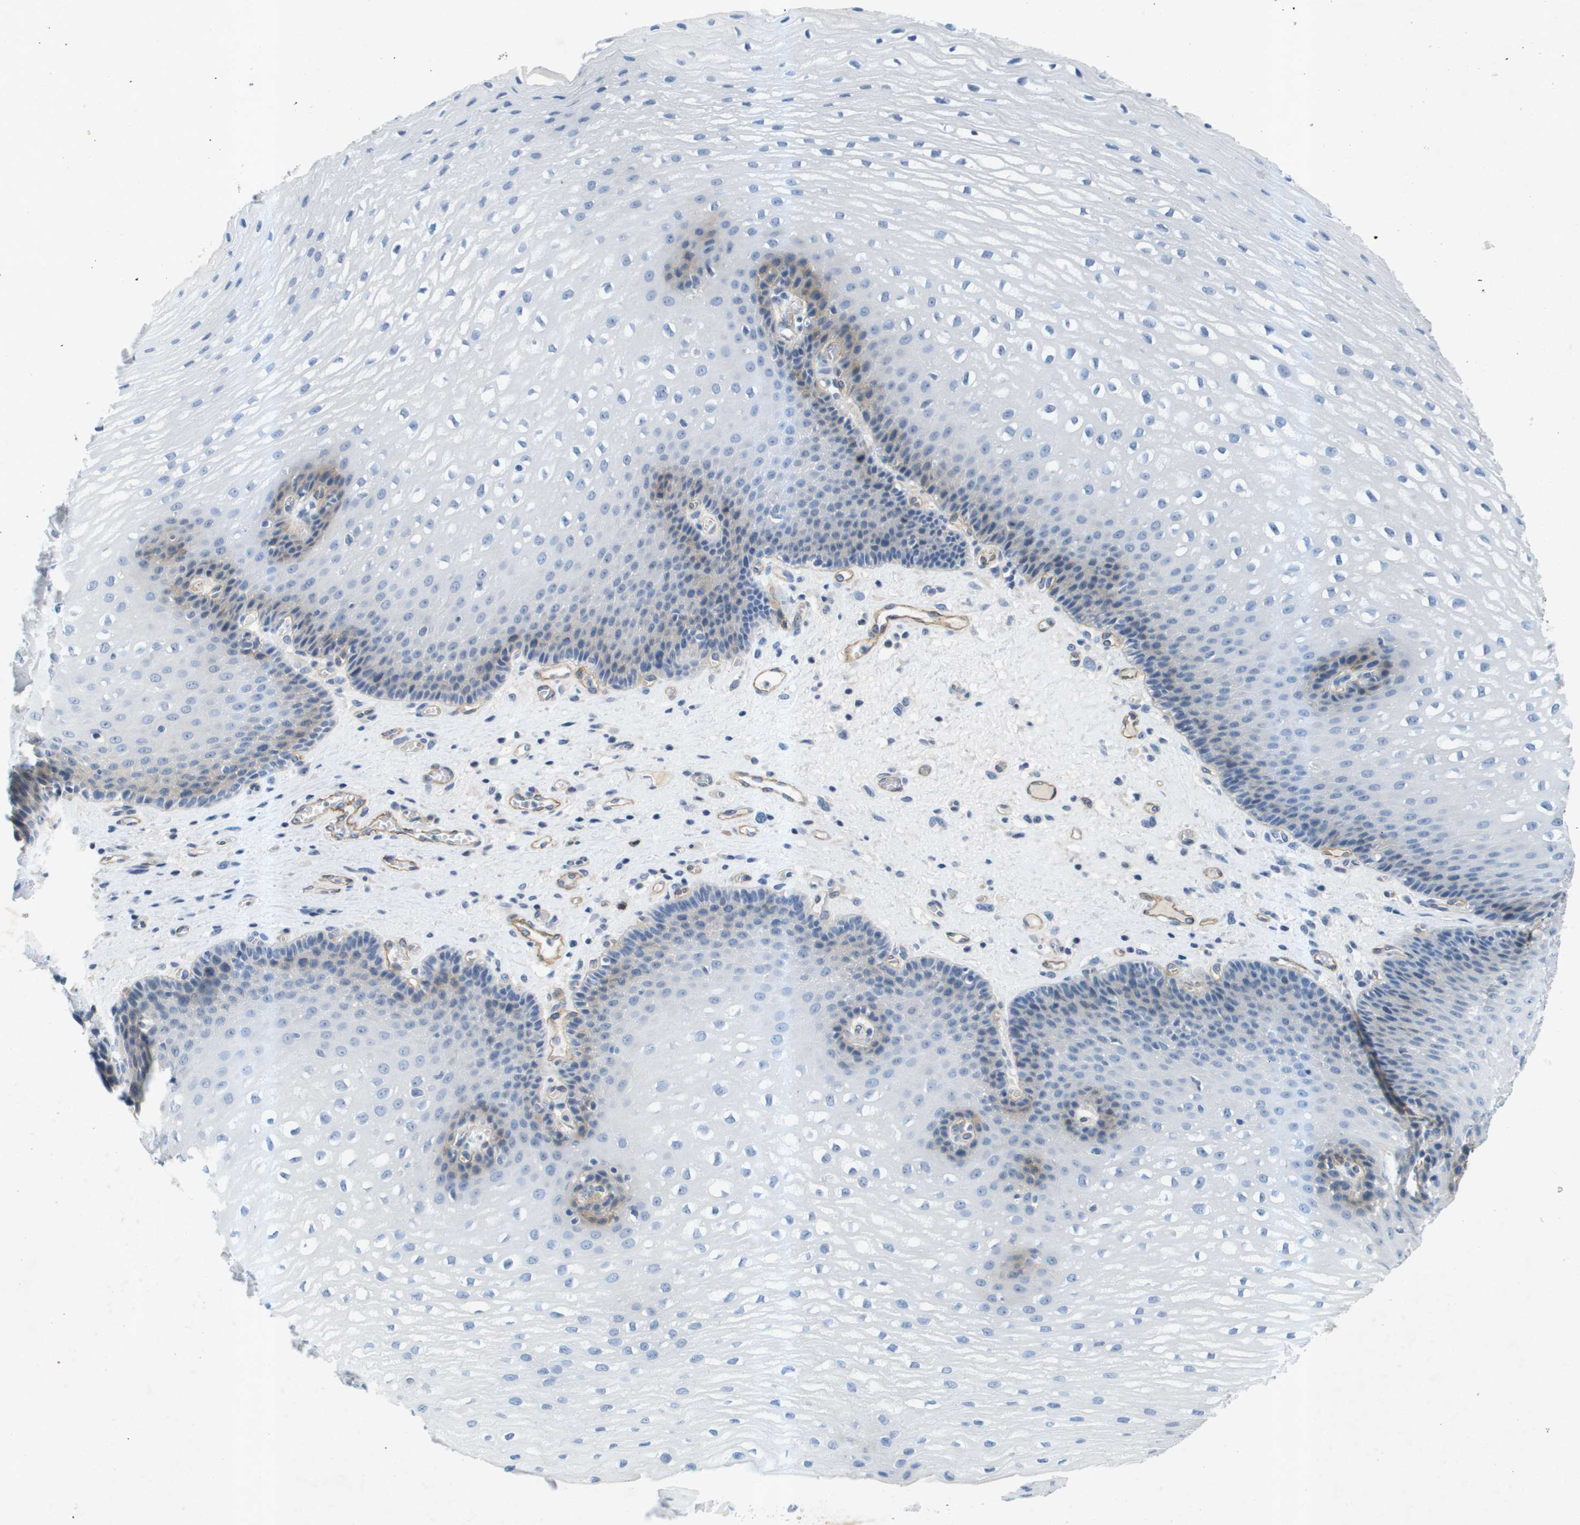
{"staining": {"intensity": "moderate", "quantity": "<25%", "location": "cytoplasmic/membranous"}, "tissue": "esophagus", "cell_type": "Squamous epithelial cells", "image_type": "normal", "snomed": [{"axis": "morphology", "description": "Normal tissue, NOS"}, {"axis": "topography", "description": "Esophagus"}], "caption": "Human esophagus stained with a brown dye shows moderate cytoplasmic/membranous positive staining in about <25% of squamous epithelial cells.", "gene": "ITGA6", "patient": {"sex": "male", "age": 48}}